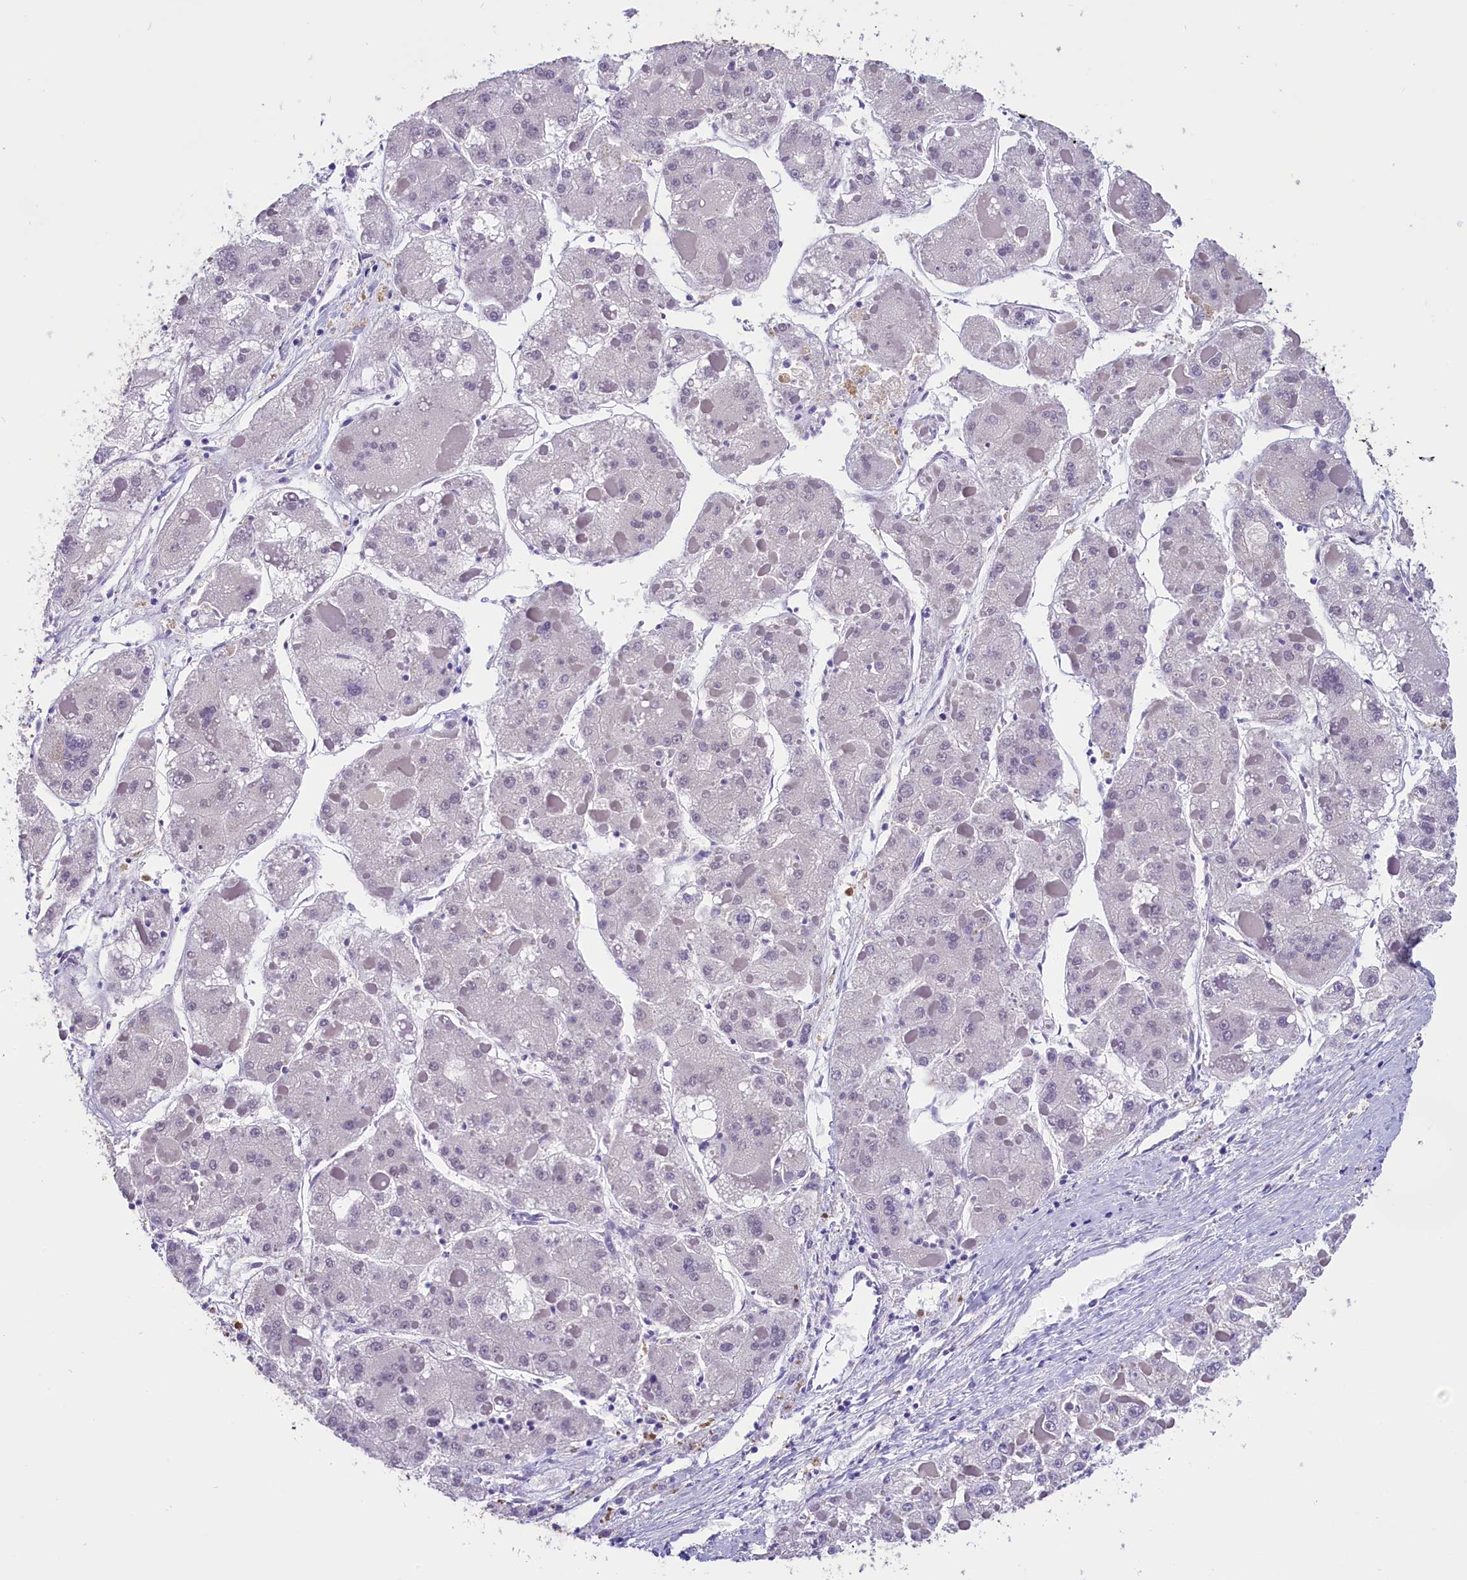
{"staining": {"intensity": "negative", "quantity": "none", "location": "none"}, "tissue": "liver cancer", "cell_type": "Tumor cells", "image_type": "cancer", "snomed": [{"axis": "morphology", "description": "Carcinoma, Hepatocellular, NOS"}, {"axis": "topography", "description": "Liver"}], "caption": "Protein analysis of liver cancer exhibits no significant positivity in tumor cells.", "gene": "ZC3H4", "patient": {"sex": "female", "age": 73}}